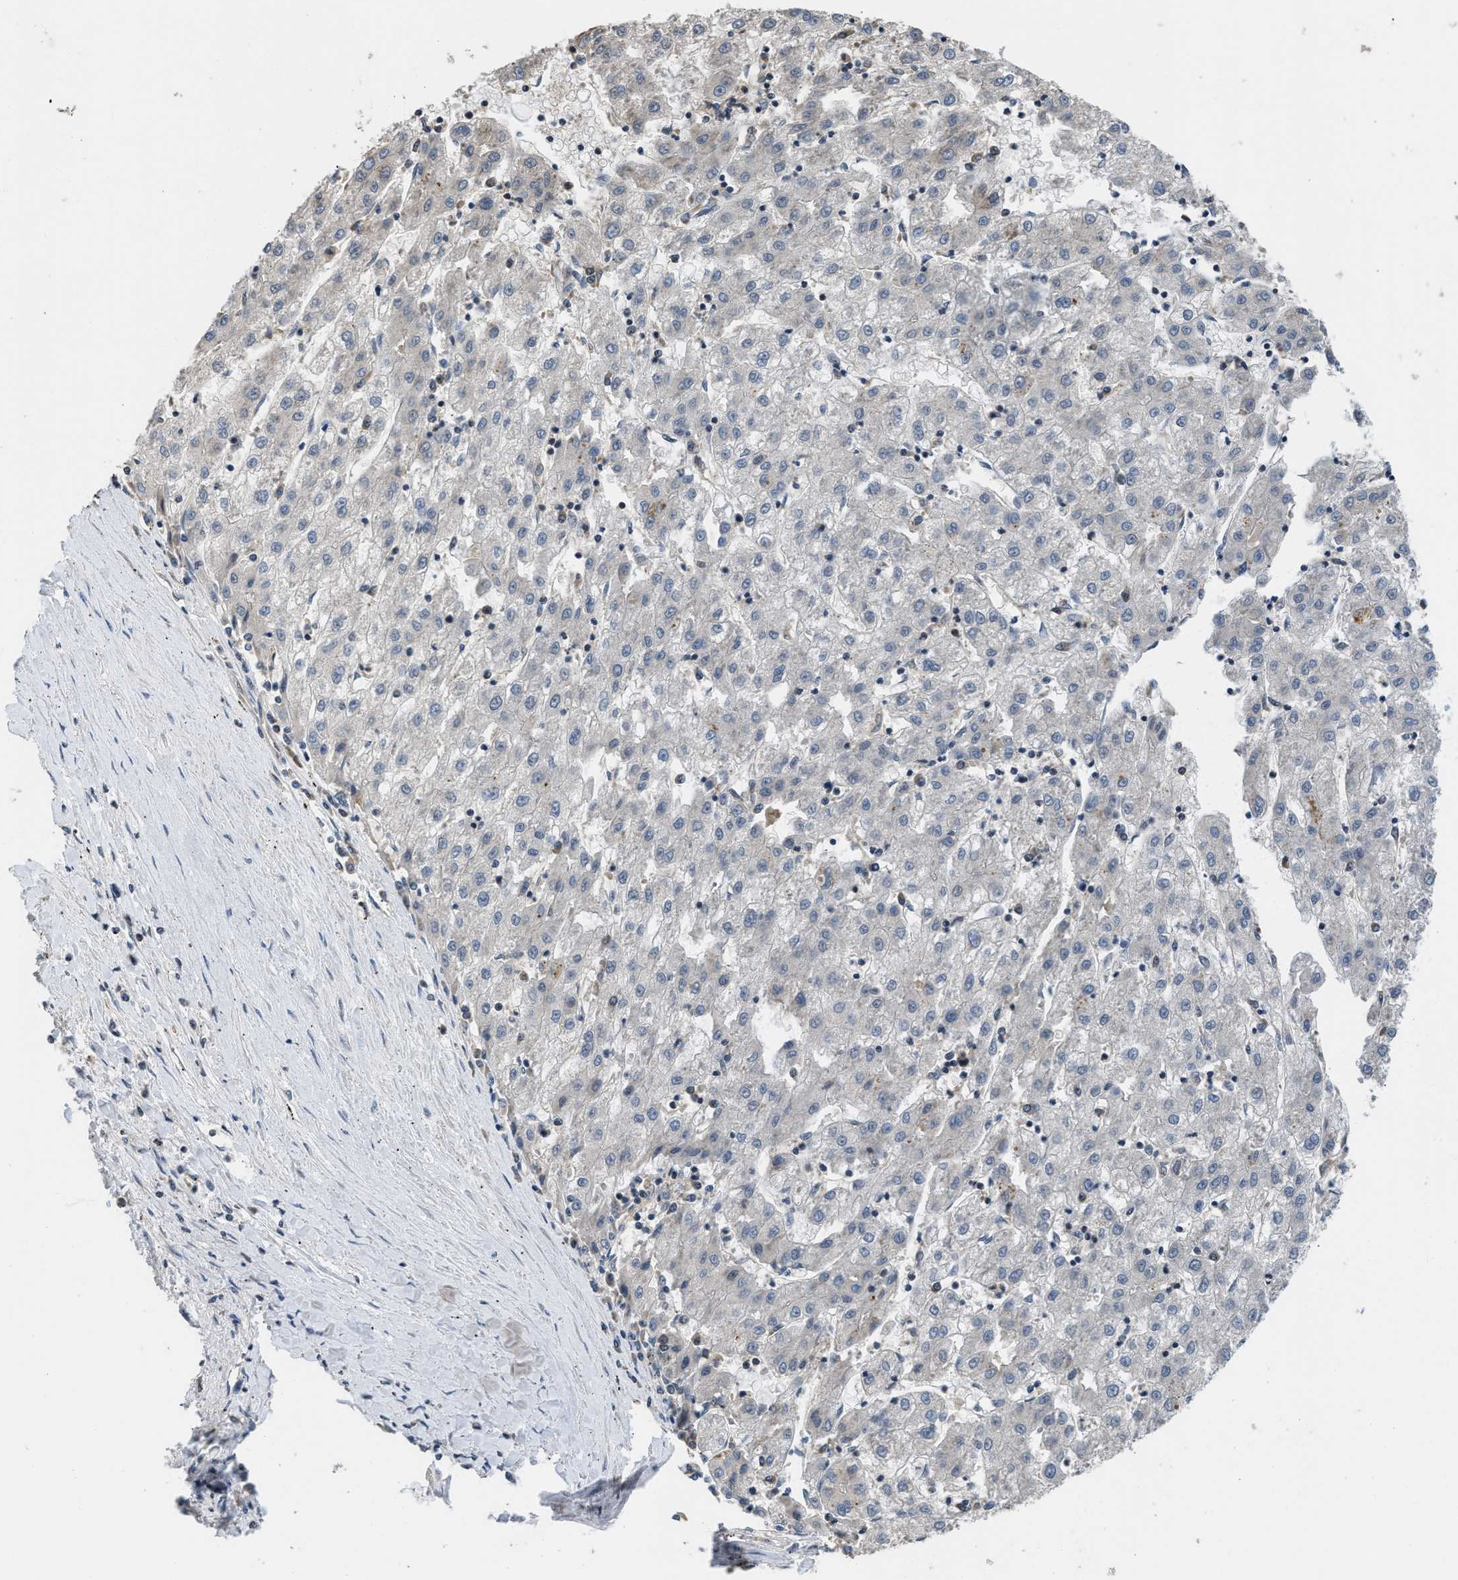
{"staining": {"intensity": "negative", "quantity": "none", "location": "none"}, "tissue": "liver cancer", "cell_type": "Tumor cells", "image_type": "cancer", "snomed": [{"axis": "morphology", "description": "Carcinoma, Hepatocellular, NOS"}, {"axis": "topography", "description": "Liver"}], "caption": "Protein analysis of liver cancer (hepatocellular carcinoma) shows no significant expression in tumor cells.", "gene": "TES", "patient": {"sex": "male", "age": 72}}